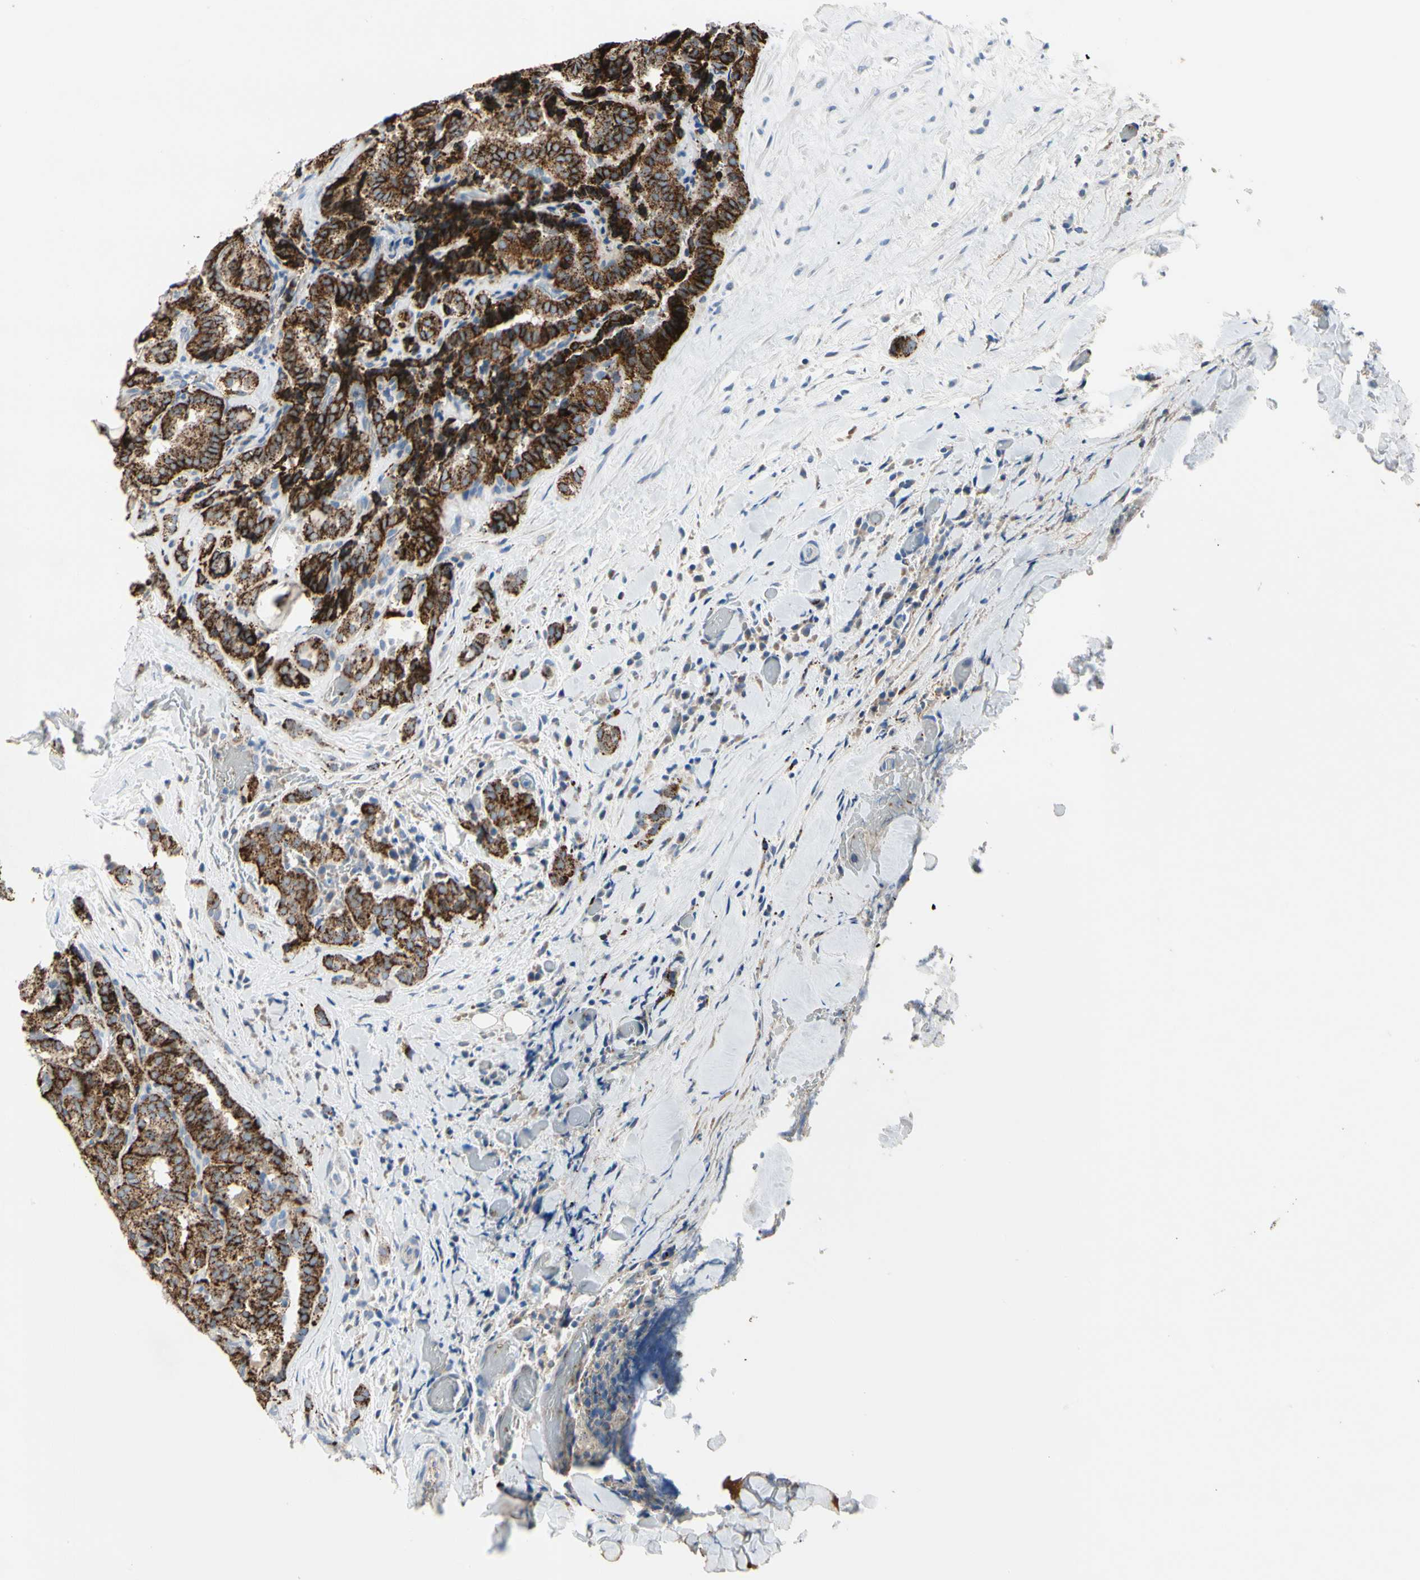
{"staining": {"intensity": "strong", "quantity": ">75%", "location": "cytoplasmic/membranous"}, "tissue": "thyroid cancer", "cell_type": "Tumor cells", "image_type": "cancer", "snomed": [{"axis": "morphology", "description": "Normal tissue, NOS"}, {"axis": "morphology", "description": "Papillary adenocarcinoma, NOS"}, {"axis": "topography", "description": "Thyroid gland"}], "caption": "Strong cytoplasmic/membranous expression for a protein is seen in about >75% of tumor cells of thyroid papillary adenocarcinoma using immunohistochemistry (IHC).", "gene": "RETSAT", "patient": {"sex": "female", "age": 30}}